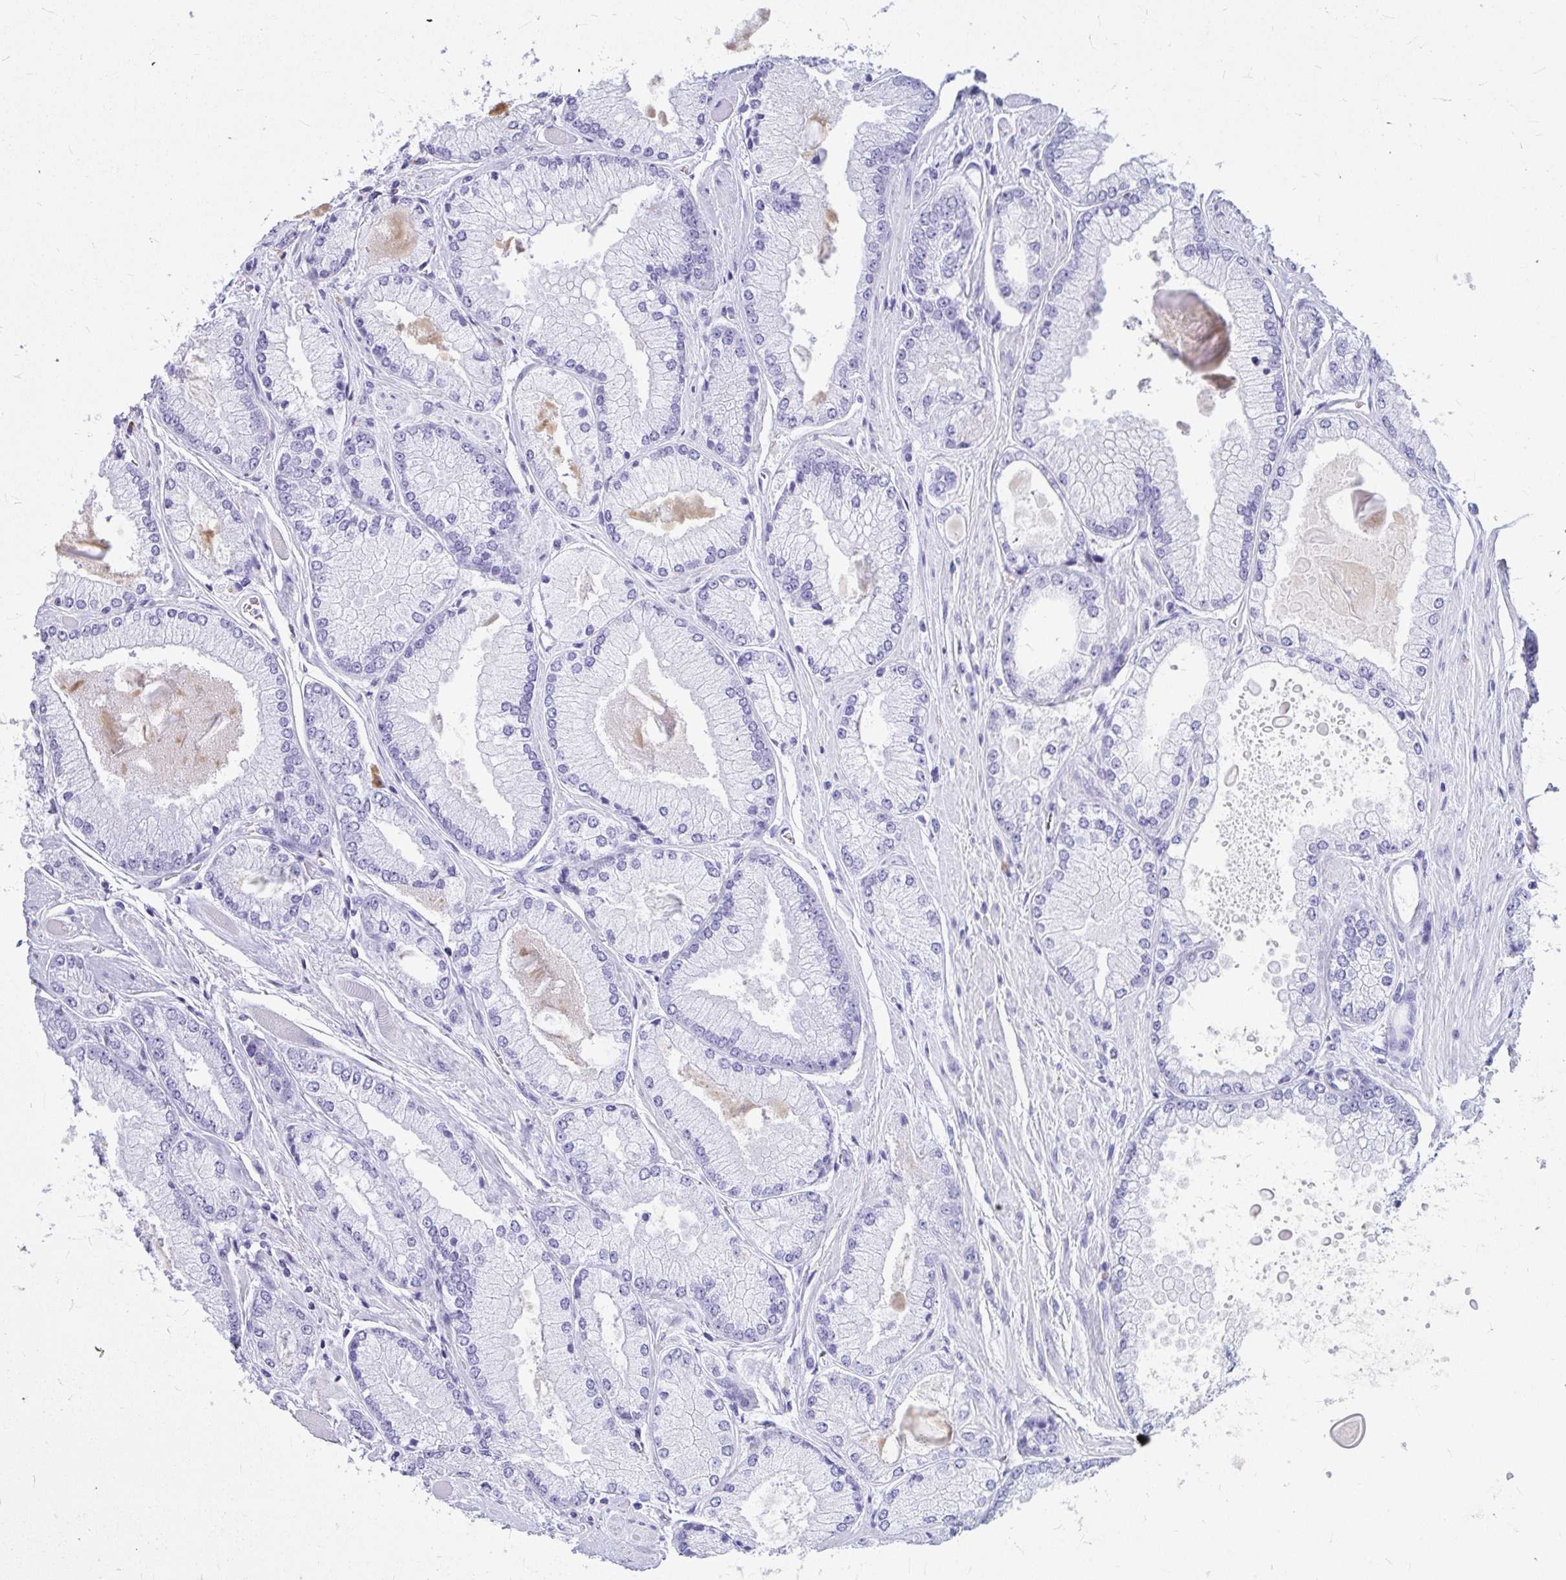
{"staining": {"intensity": "negative", "quantity": "none", "location": "none"}, "tissue": "prostate cancer", "cell_type": "Tumor cells", "image_type": "cancer", "snomed": [{"axis": "morphology", "description": "Adenocarcinoma, Low grade"}, {"axis": "topography", "description": "Prostate"}], "caption": "This is a micrograph of IHC staining of prostate cancer (adenocarcinoma (low-grade)), which shows no positivity in tumor cells.", "gene": "OR5J2", "patient": {"sex": "male", "age": 67}}